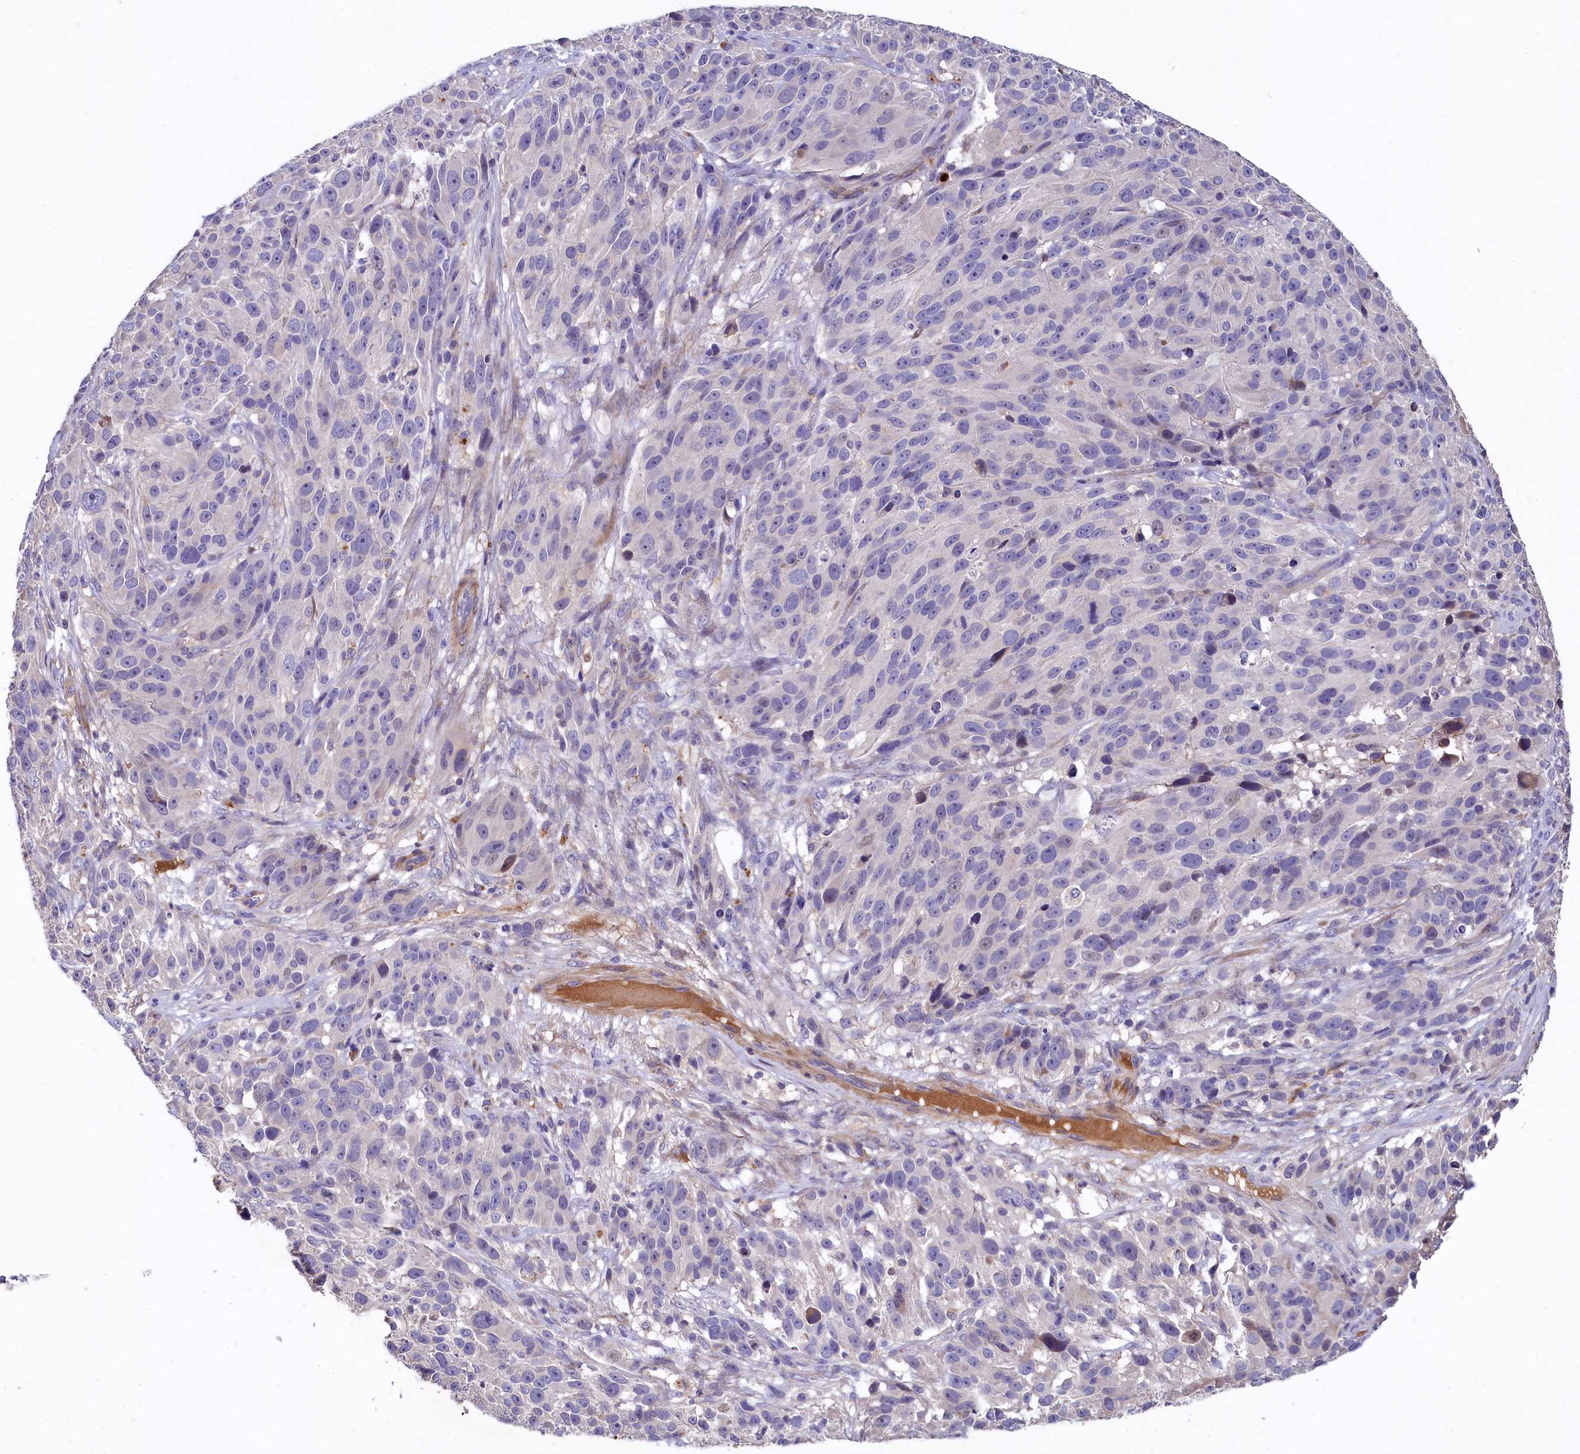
{"staining": {"intensity": "negative", "quantity": "none", "location": "none"}, "tissue": "melanoma", "cell_type": "Tumor cells", "image_type": "cancer", "snomed": [{"axis": "morphology", "description": "Malignant melanoma, NOS"}, {"axis": "topography", "description": "Skin"}], "caption": "Immunohistochemical staining of melanoma displays no significant staining in tumor cells.", "gene": "EPS8L2", "patient": {"sex": "male", "age": 84}}